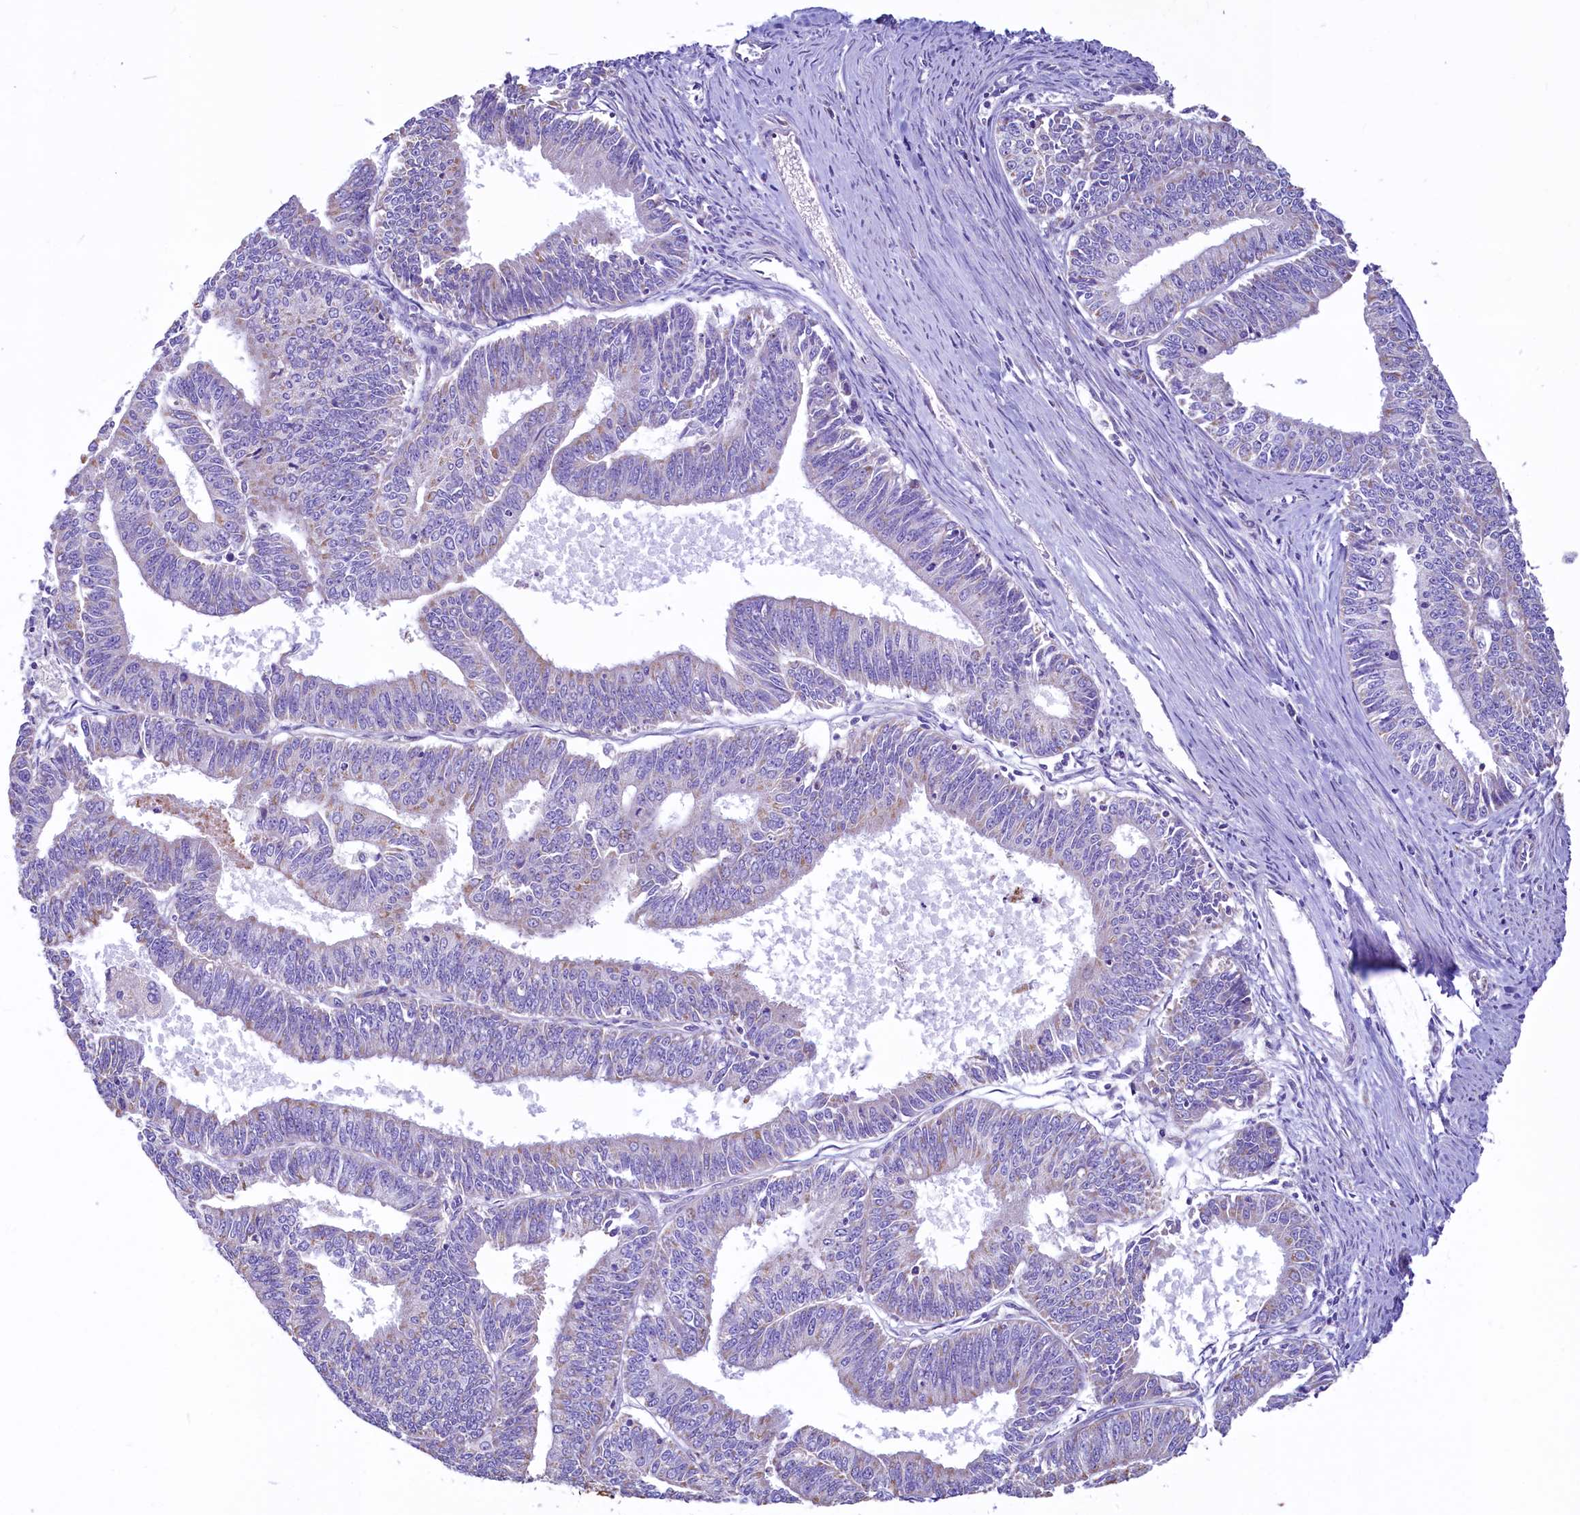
{"staining": {"intensity": "moderate", "quantity": "25%-75%", "location": "cytoplasmic/membranous"}, "tissue": "endometrial cancer", "cell_type": "Tumor cells", "image_type": "cancer", "snomed": [{"axis": "morphology", "description": "Adenocarcinoma, NOS"}, {"axis": "topography", "description": "Endometrium"}], "caption": "This image exhibits adenocarcinoma (endometrial) stained with immunohistochemistry to label a protein in brown. The cytoplasmic/membranous of tumor cells show moderate positivity for the protein. Nuclei are counter-stained blue.", "gene": "IDH3A", "patient": {"sex": "female", "age": 73}}